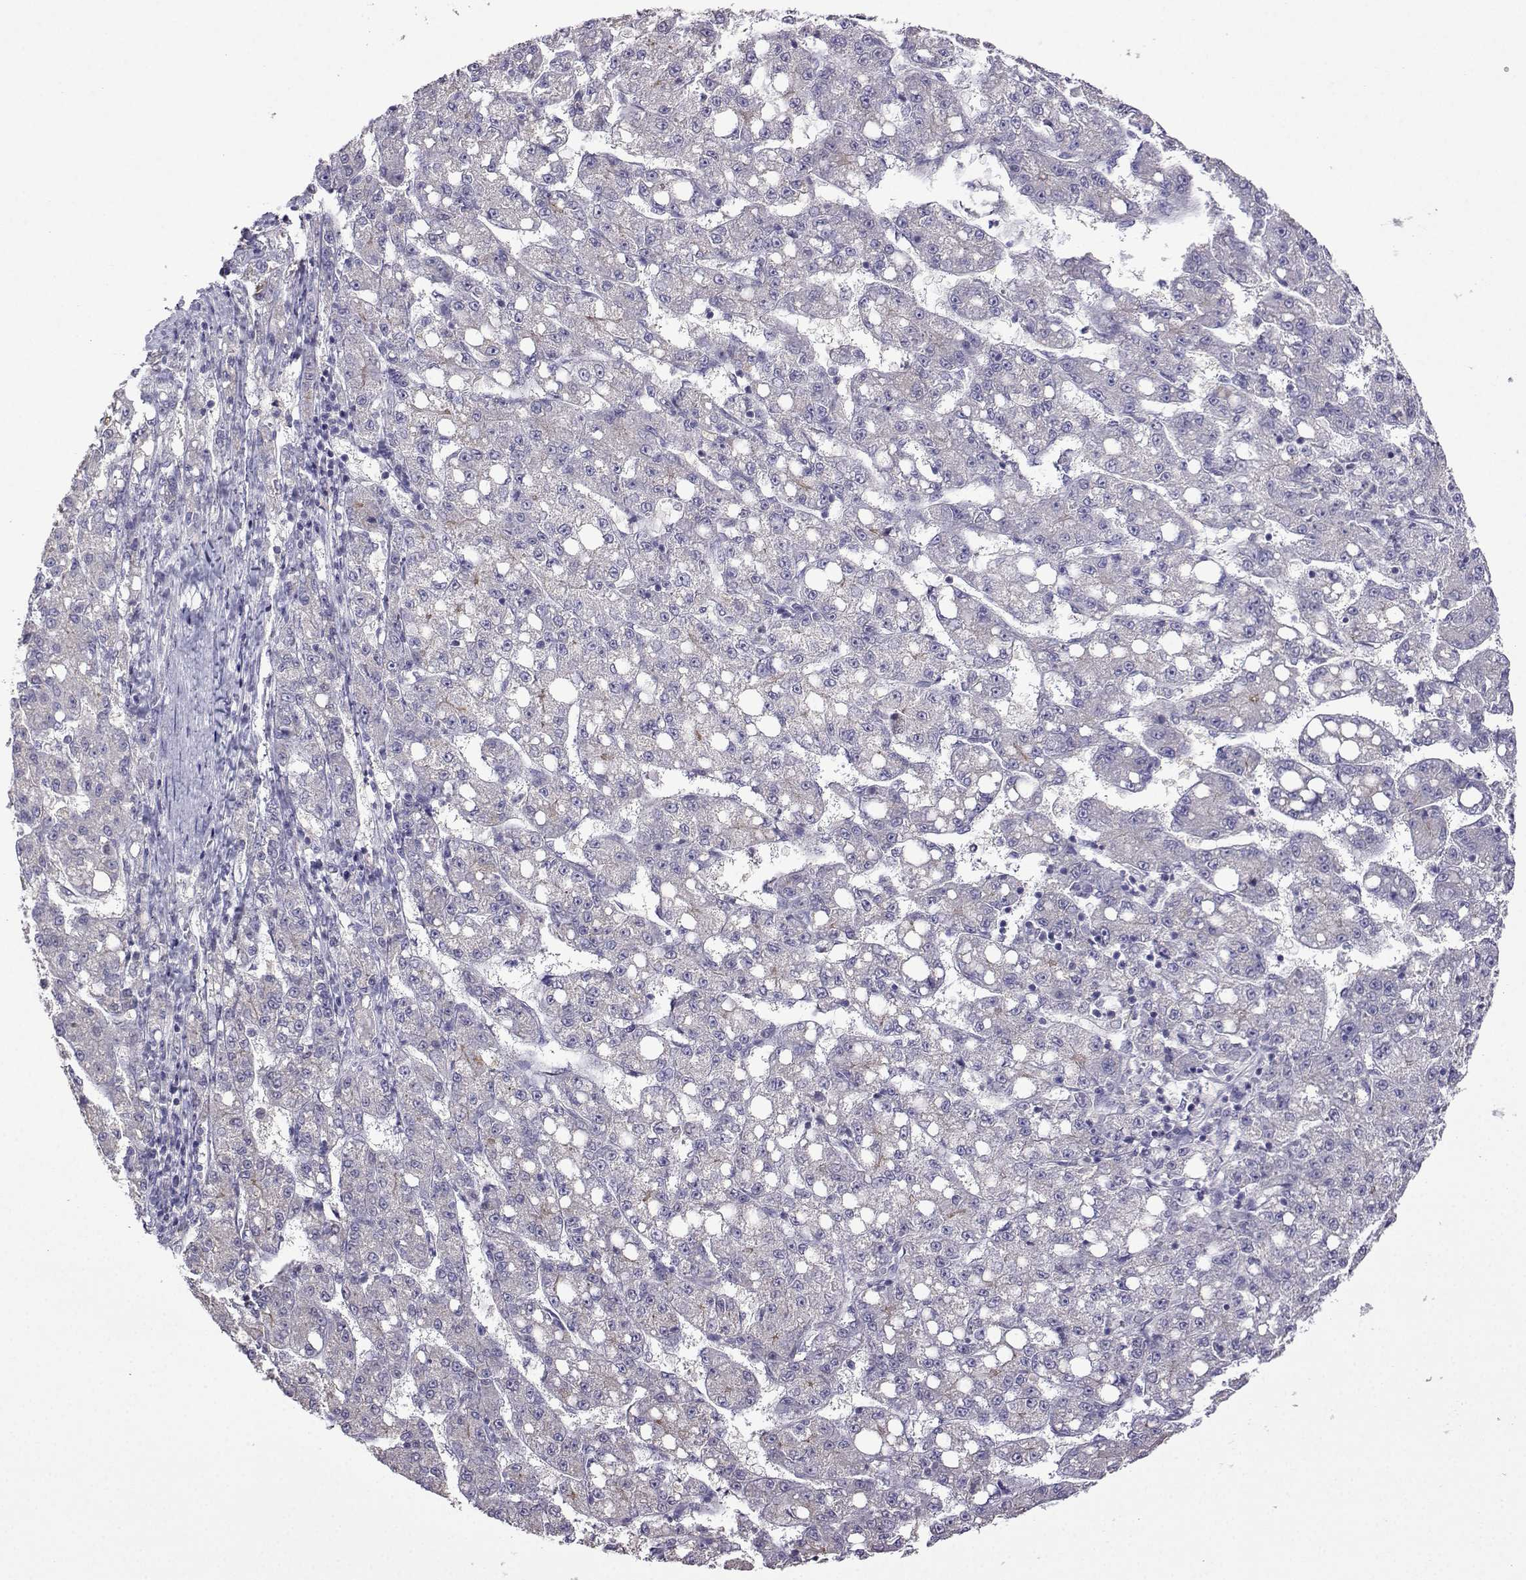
{"staining": {"intensity": "negative", "quantity": "none", "location": "none"}, "tissue": "liver cancer", "cell_type": "Tumor cells", "image_type": "cancer", "snomed": [{"axis": "morphology", "description": "Carcinoma, Hepatocellular, NOS"}, {"axis": "topography", "description": "Liver"}], "caption": "Liver cancer (hepatocellular carcinoma) was stained to show a protein in brown. There is no significant staining in tumor cells.", "gene": "FCAMR", "patient": {"sex": "female", "age": 65}}